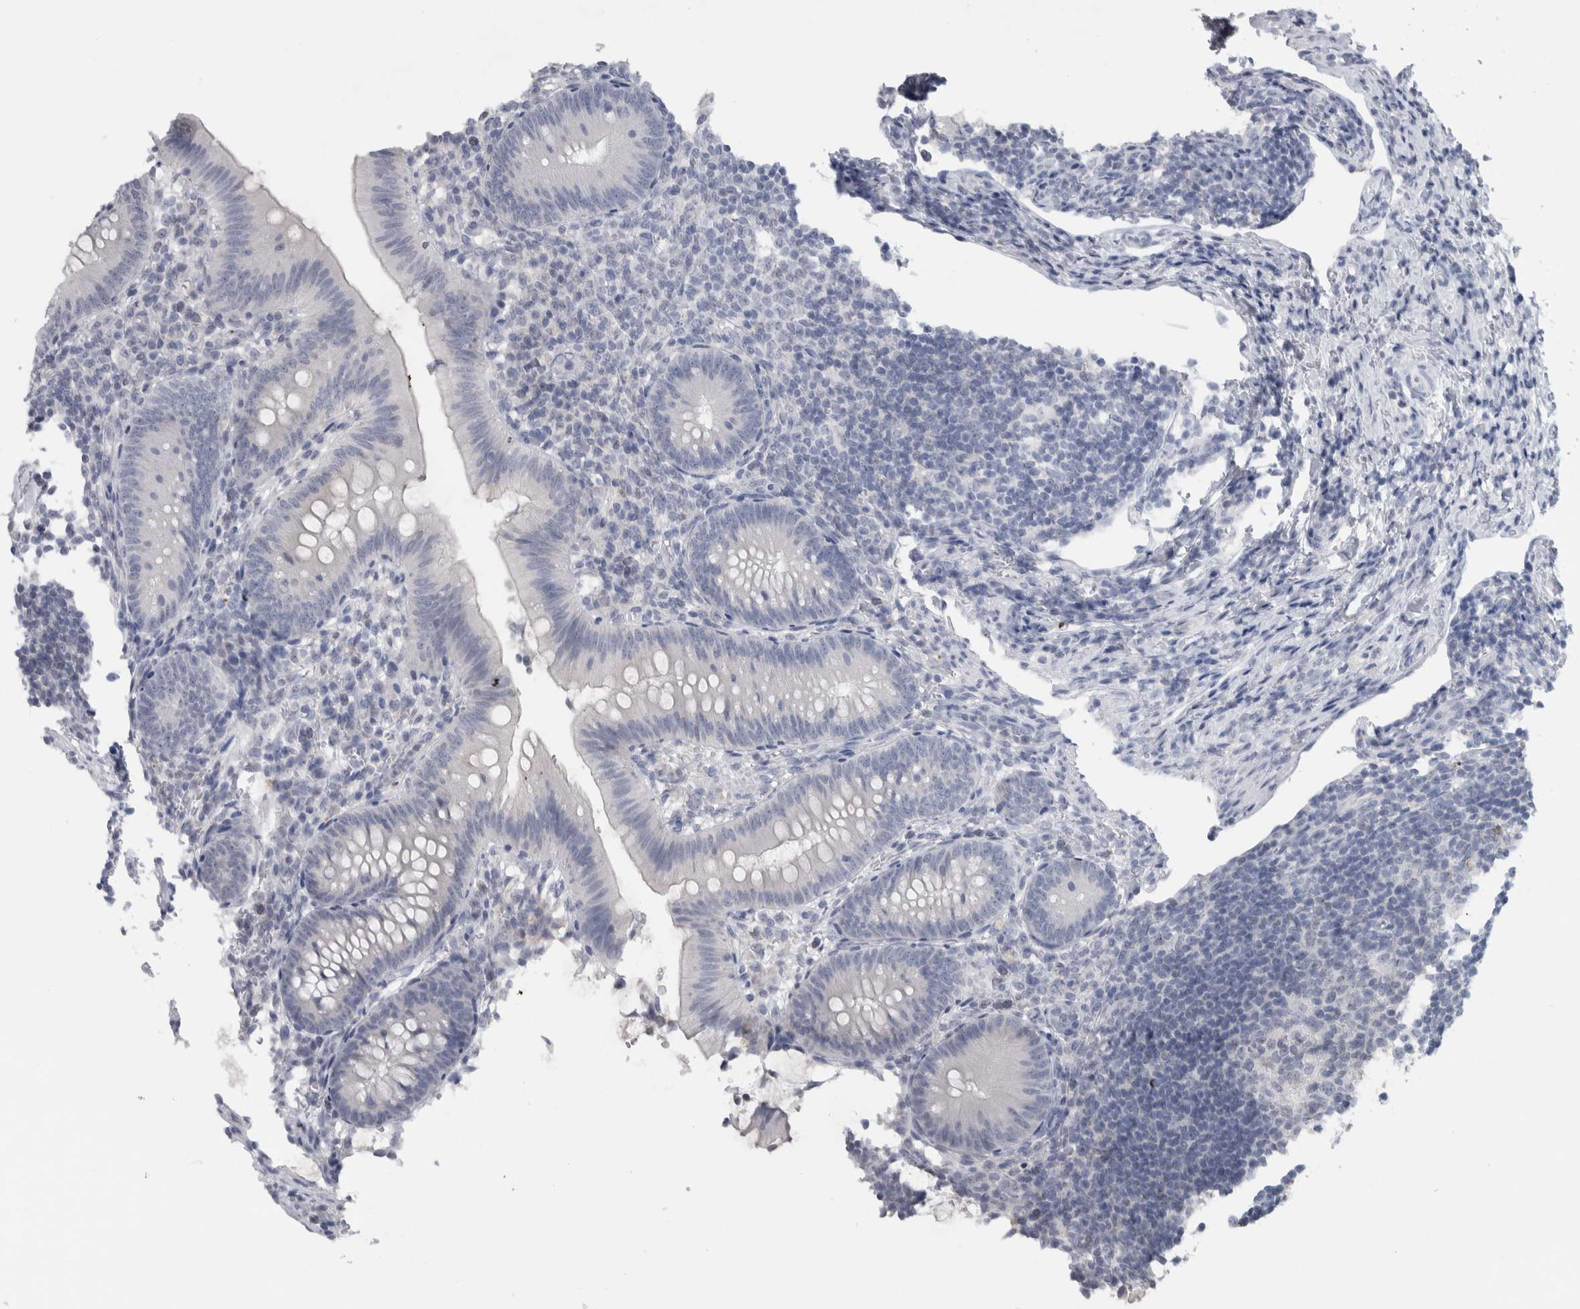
{"staining": {"intensity": "negative", "quantity": "none", "location": "none"}, "tissue": "appendix", "cell_type": "Glandular cells", "image_type": "normal", "snomed": [{"axis": "morphology", "description": "Normal tissue, NOS"}, {"axis": "topography", "description": "Appendix"}], "caption": "High power microscopy photomicrograph of an immunohistochemistry photomicrograph of normal appendix, revealing no significant positivity in glandular cells.", "gene": "ADAM2", "patient": {"sex": "male", "age": 1}}